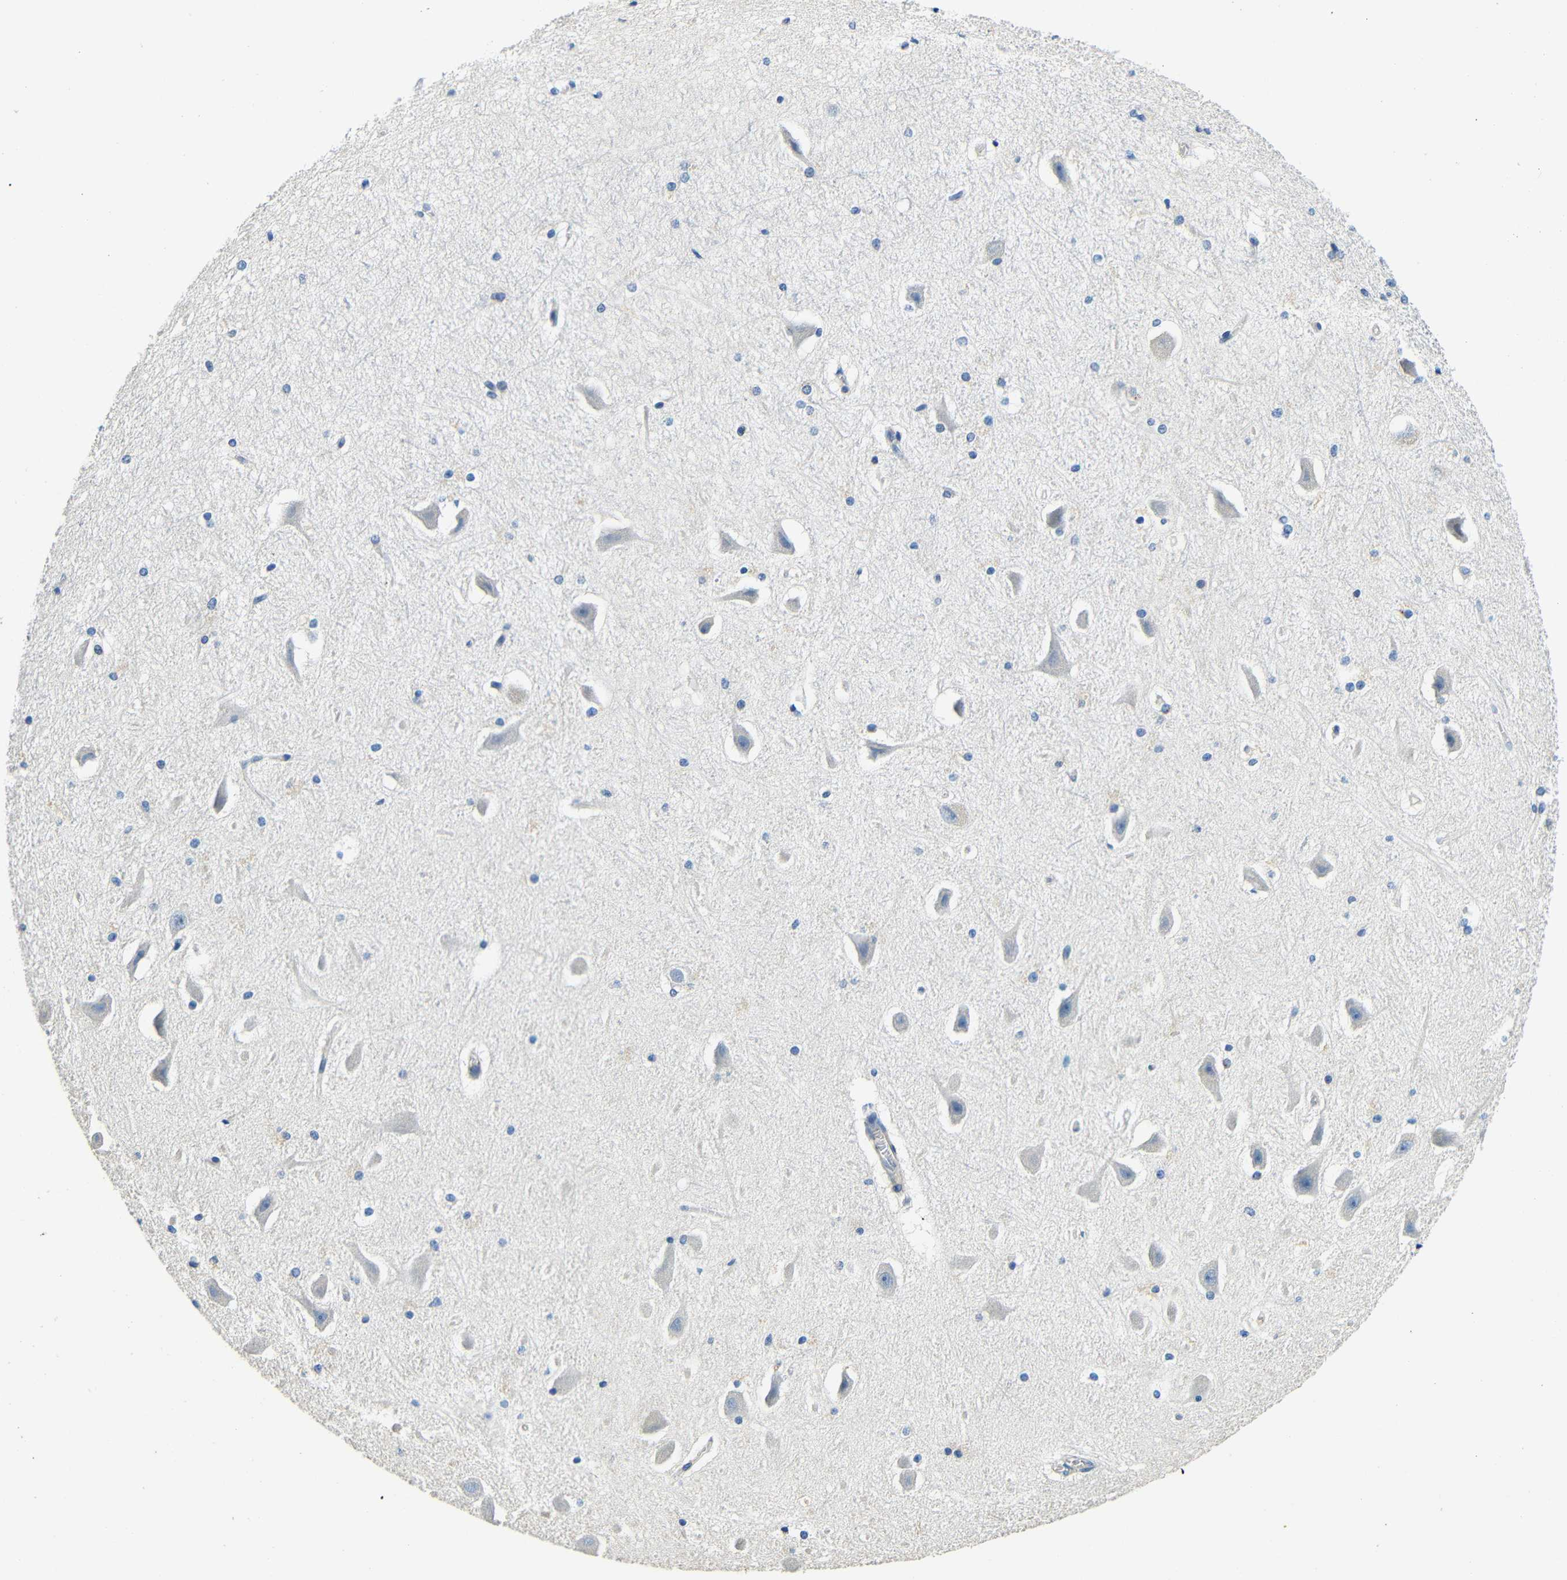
{"staining": {"intensity": "negative", "quantity": "none", "location": "none"}, "tissue": "hippocampus", "cell_type": "Glial cells", "image_type": "normal", "snomed": [{"axis": "morphology", "description": "Normal tissue, NOS"}, {"axis": "topography", "description": "Hippocampus"}], "caption": "A photomicrograph of human hippocampus is negative for staining in glial cells. The staining was performed using DAB (3,3'-diaminobenzidine) to visualize the protein expression in brown, while the nuclei were stained in blue with hematoxylin (Magnification: 20x).", "gene": "FMO5", "patient": {"sex": "female", "age": 19}}